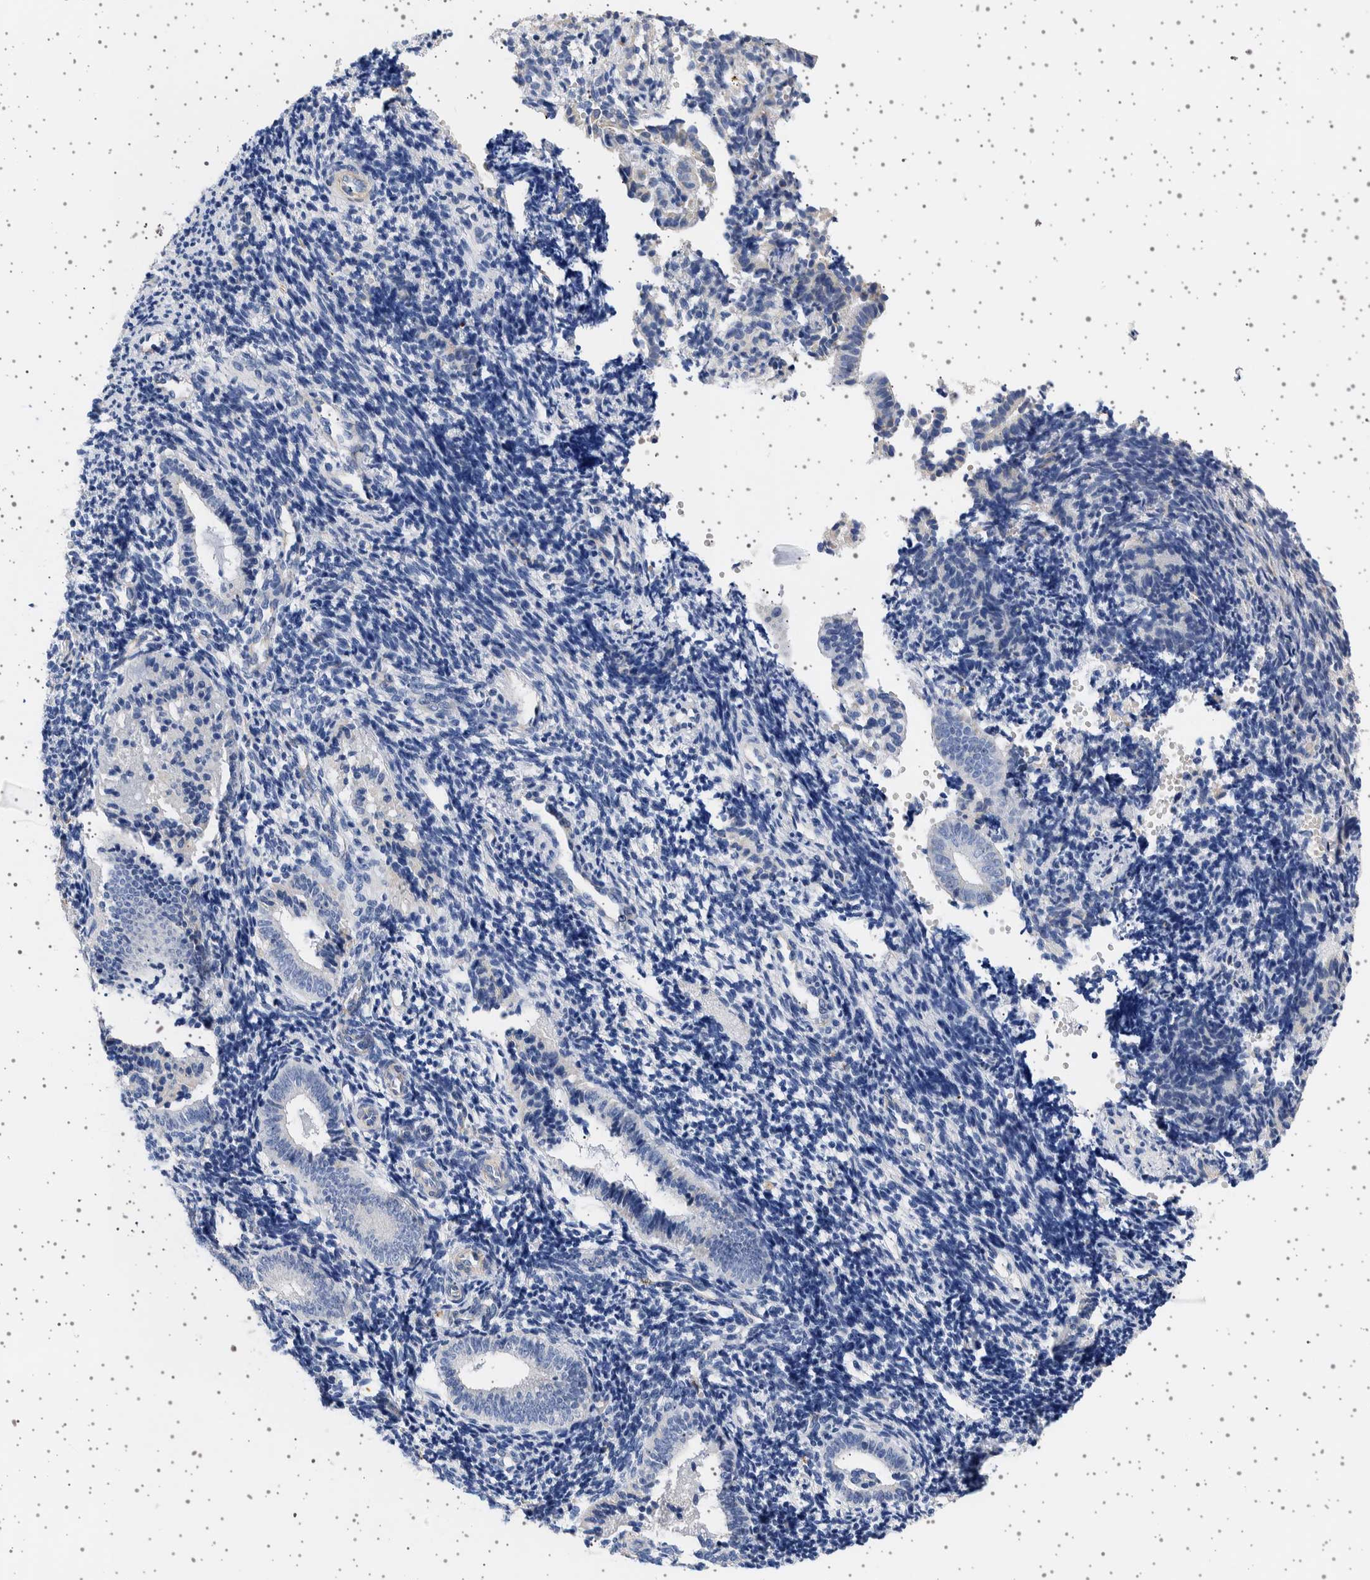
{"staining": {"intensity": "negative", "quantity": "none", "location": "none"}, "tissue": "endometrium", "cell_type": "Cells in endometrial stroma", "image_type": "normal", "snomed": [{"axis": "morphology", "description": "Normal tissue, NOS"}, {"axis": "topography", "description": "Uterus"}, {"axis": "topography", "description": "Endometrium"}], "caption": "The histopathology image exhibits no staining of cells in endometrial stroma in benign endometrium. Nuclei are stained in blue.", "gene": "SEPTIN4", "patient": {"sex": "female", "age": 33}}